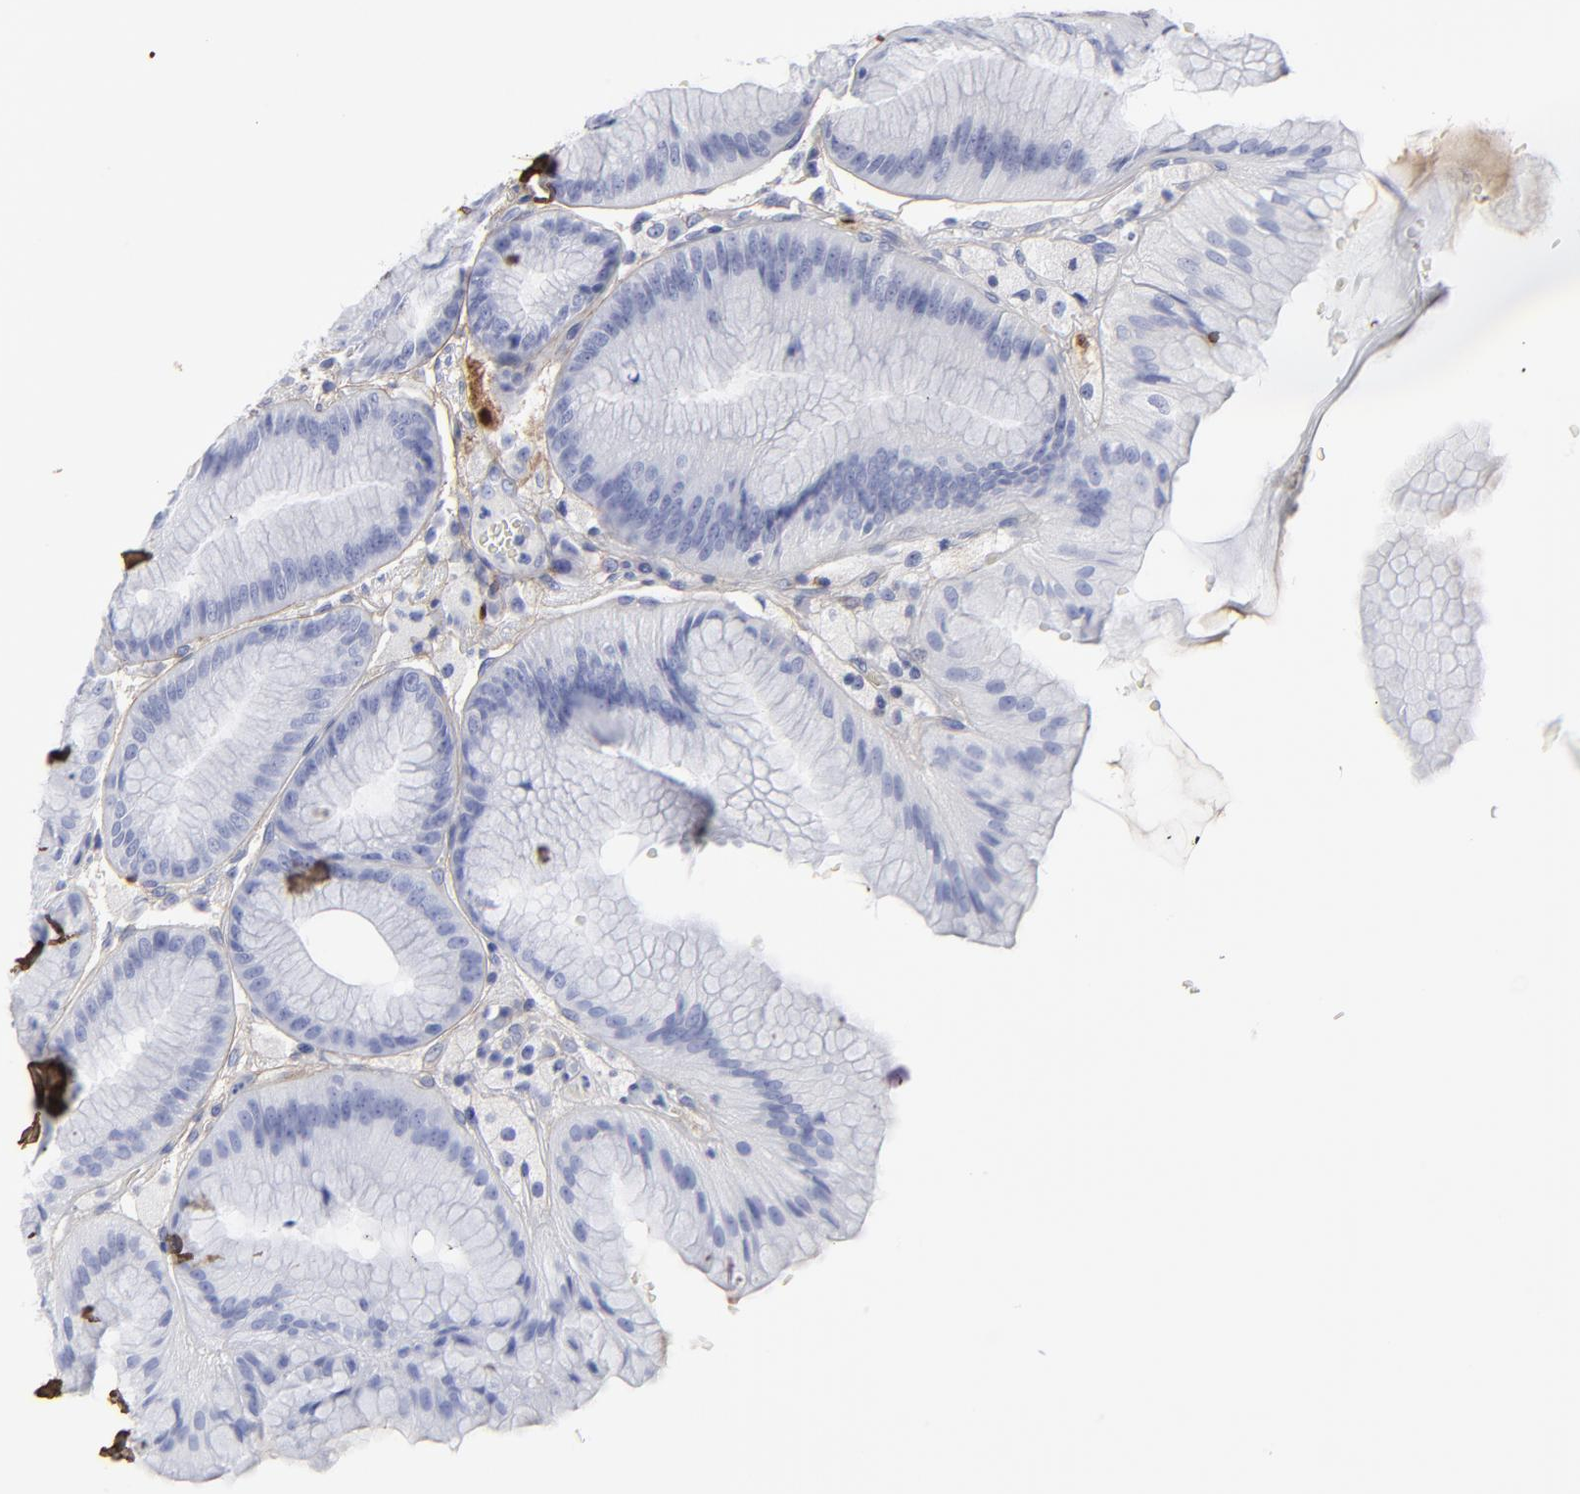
{"staining": {"intensity": "negative", "quantity": "none", "location": "none"}, "tissue": "stomach", "cell_type": "Glandular cells", "image_type": "normal", "snomed": [{"axis": "morphology", "description": "Normal tissue, NOS"}, {"axis": "topography", "description": "Stomach, lower"}], "caption": "DAB (3,3'-diaminobenzidine) immunohistochemical staining of unremarkable human stomach demonstrates no significant expression in glandular cells.", "gene": "DCN", "patient": {"sex": "male", "age": 71}}